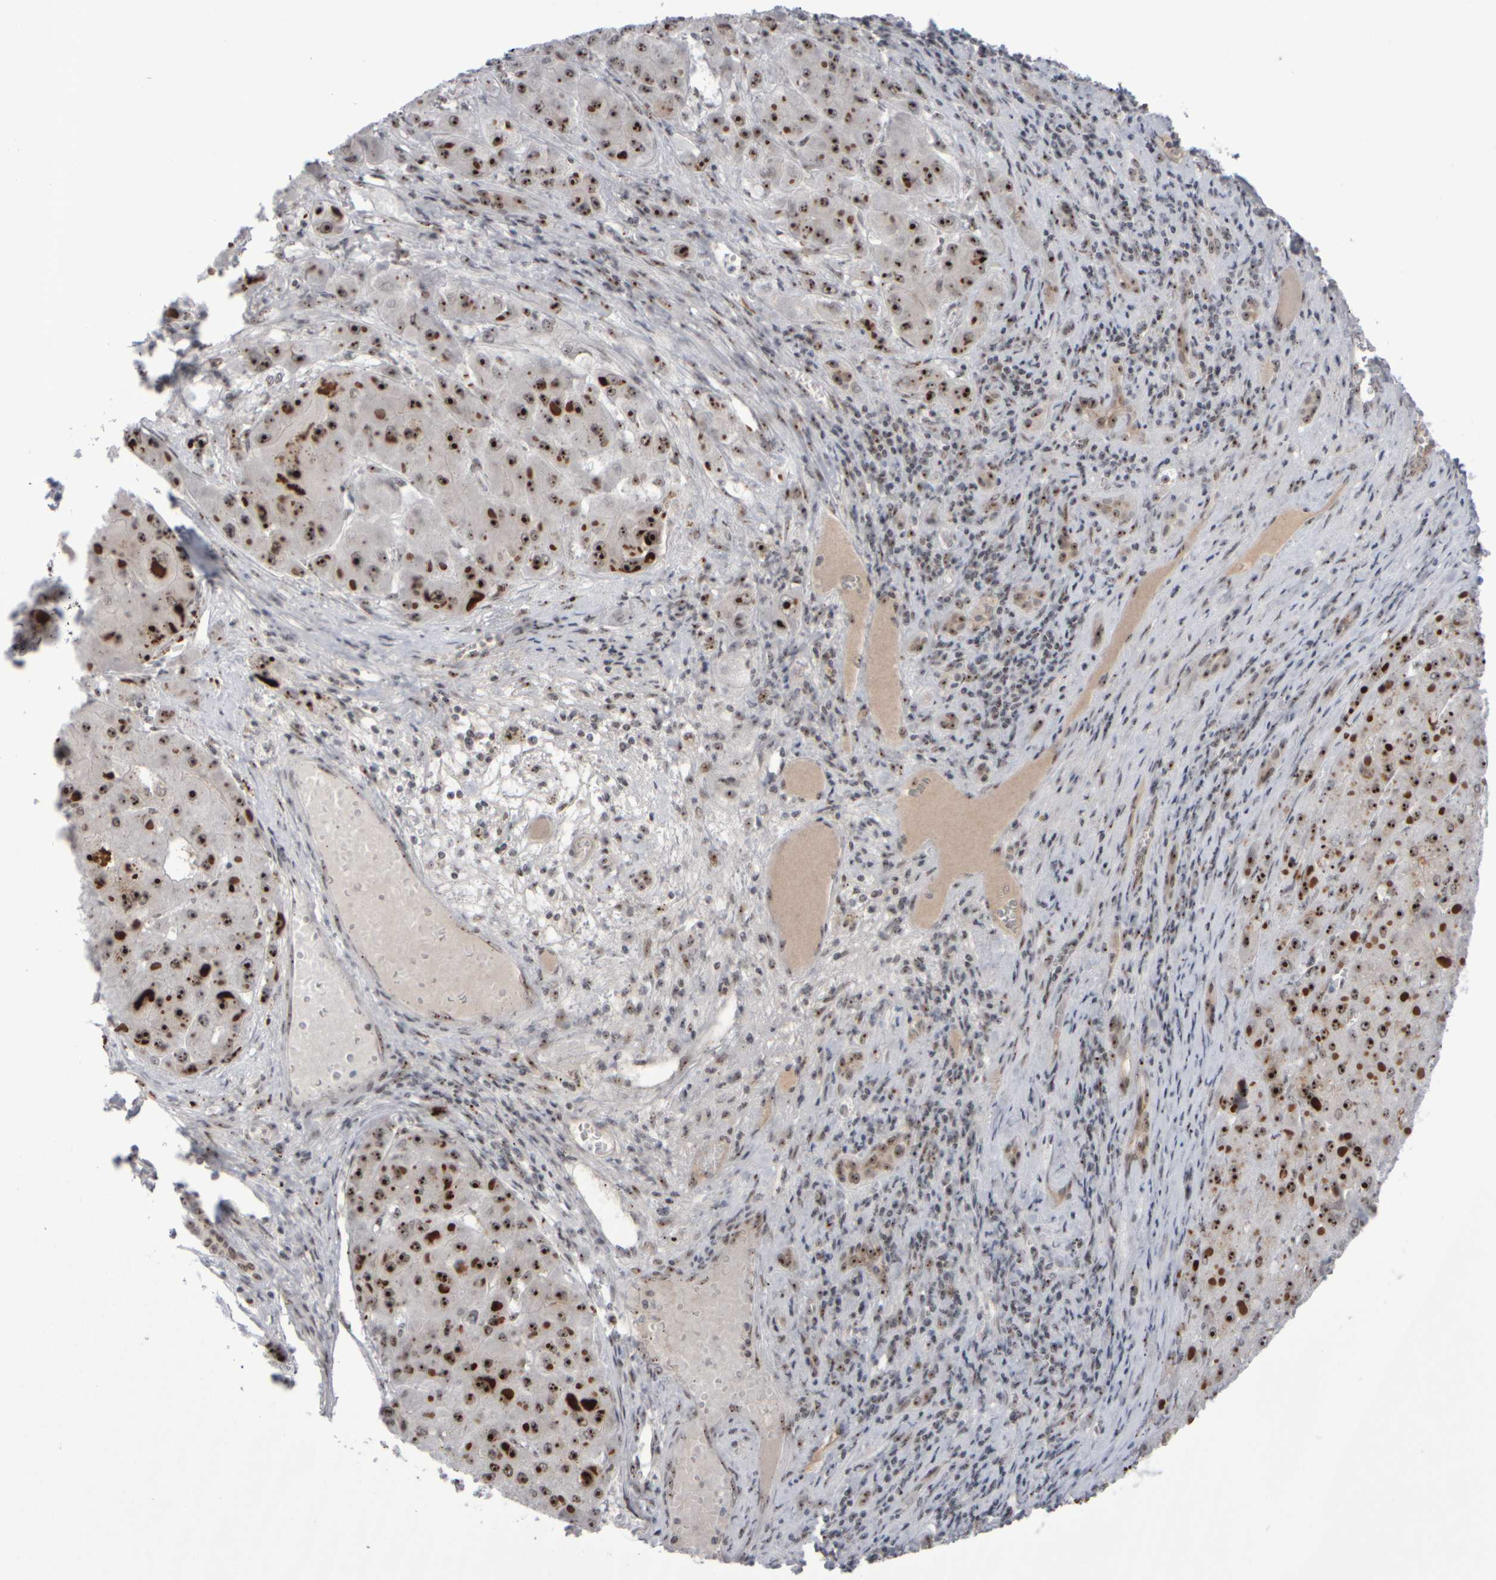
{"staining": {"intensity": "strong", "quantity": ">75%", "location": "nuclear"}, "tissue": "liver cancer", "cell_type": "Tumor cells", "image_type": "cancer", "snomed": [{"axis": "morphology", "description": "Carcinoma, Hepatocellular, NOS"}, {"axis": "topography", "description": "Liver"}], "caption": "Liver hepatocellular carcinoma stained with DAB immunohistochemistry demonstrates high levels of strong nuclear expression in about >75% of tumor cells.", "gene": "SURF6", "patient": {"sex": "female", "age": 73}}